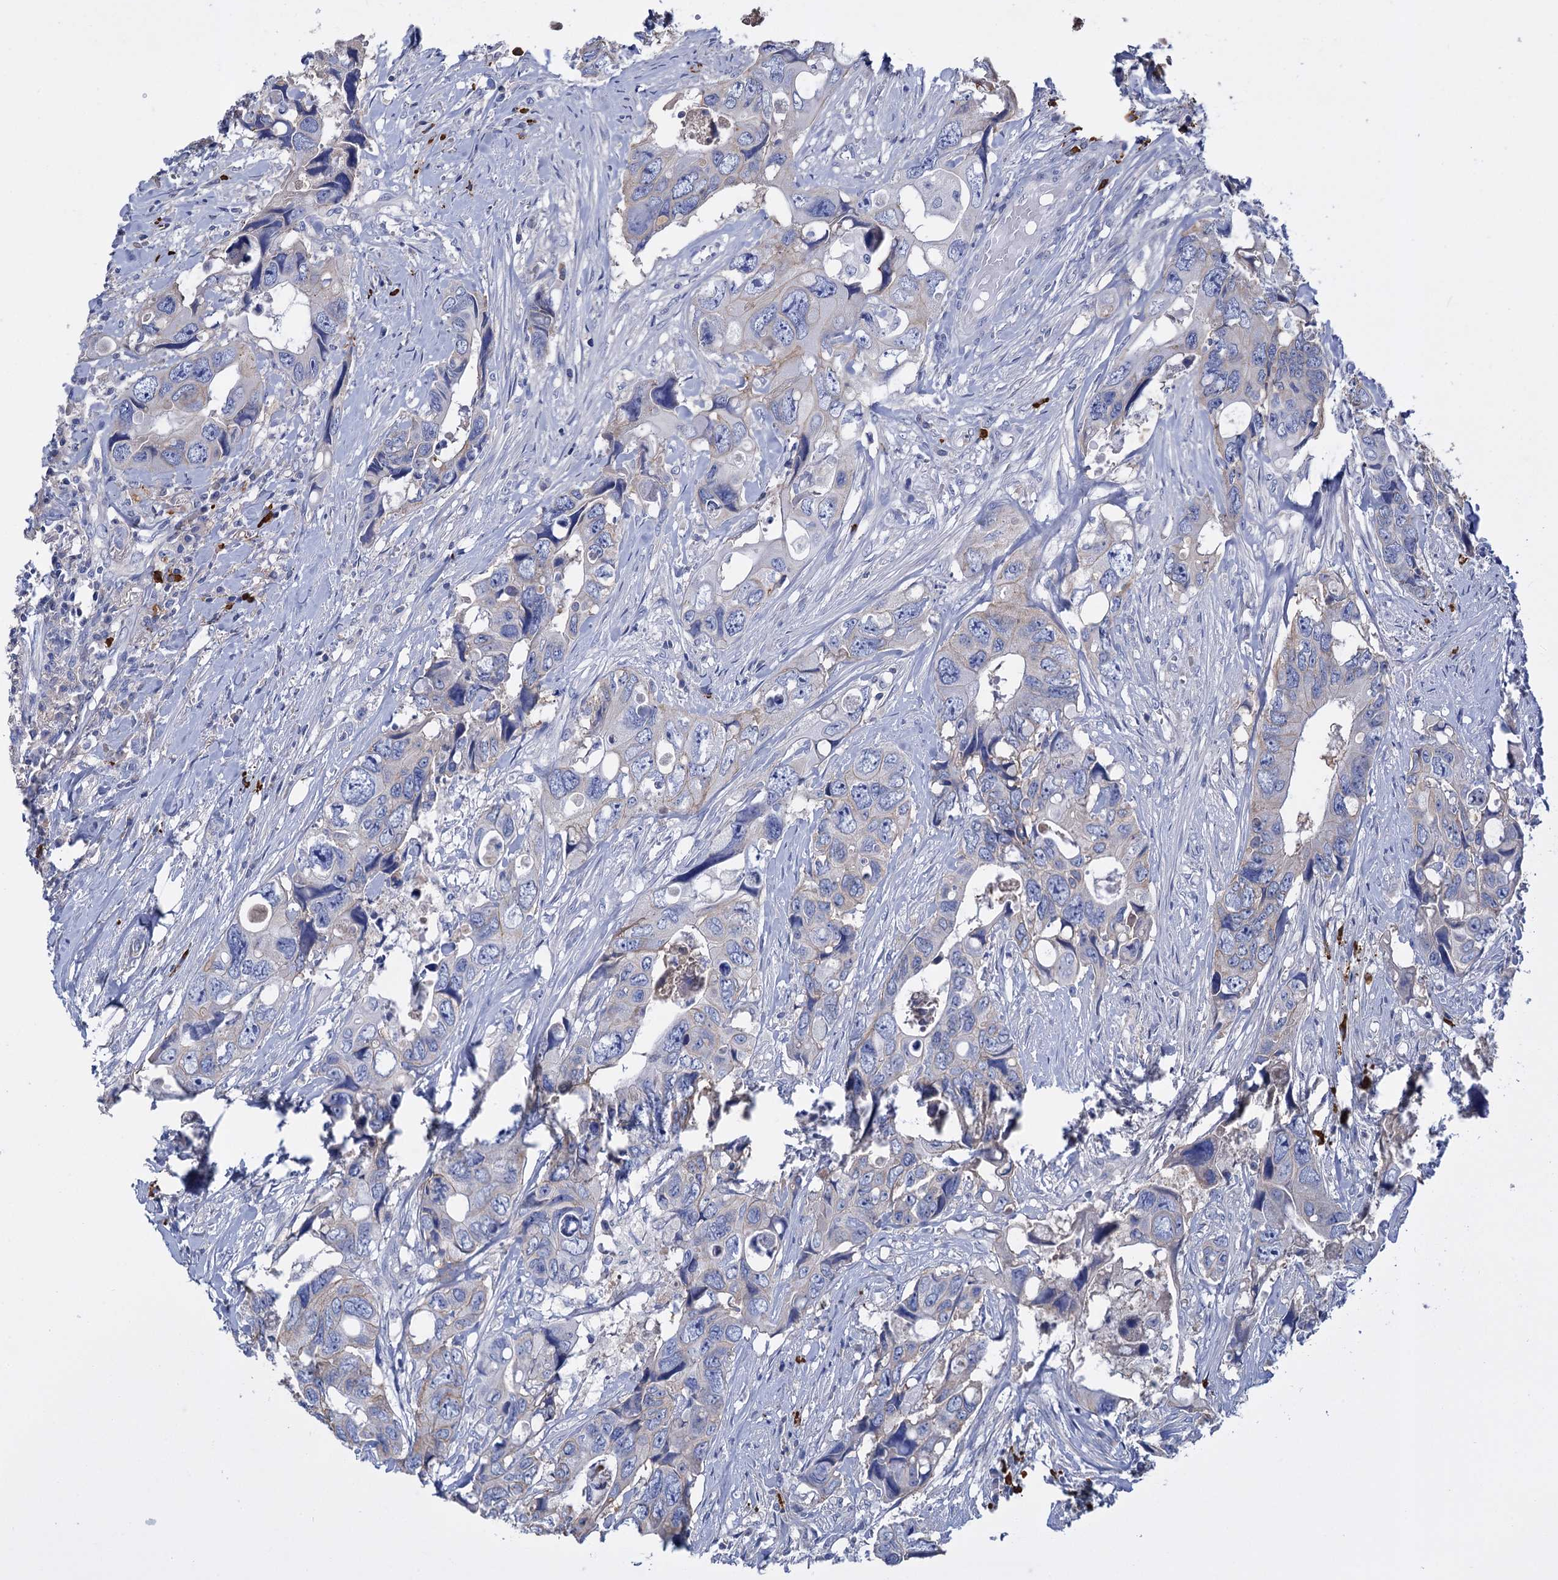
{"staining": {"intensity": "weak", "quantity": "<25%", "location": "cytoplasmic/membranous"}, "tissue": "colorectal cancer", "cell_type": "Tumor cells", "image_type": "cancer", "snomed": [{"axis": "morphology", "description": "Adenocarcinoma, NOS"}, {"axis": "topography", "description": "Rectum"}], "caption": "DAB (3,3'-diaminobenzidine) immunohistochemical staining of human colorectal adenocarcinoma reveals no significant staining in tumor cells. (DAB (3,3'-diaminobenzidine) IHC visualized using brightfield microscopy, high magnification).", "gene": "FBXW12", "patient": {"sex": "male", "age": 57}}